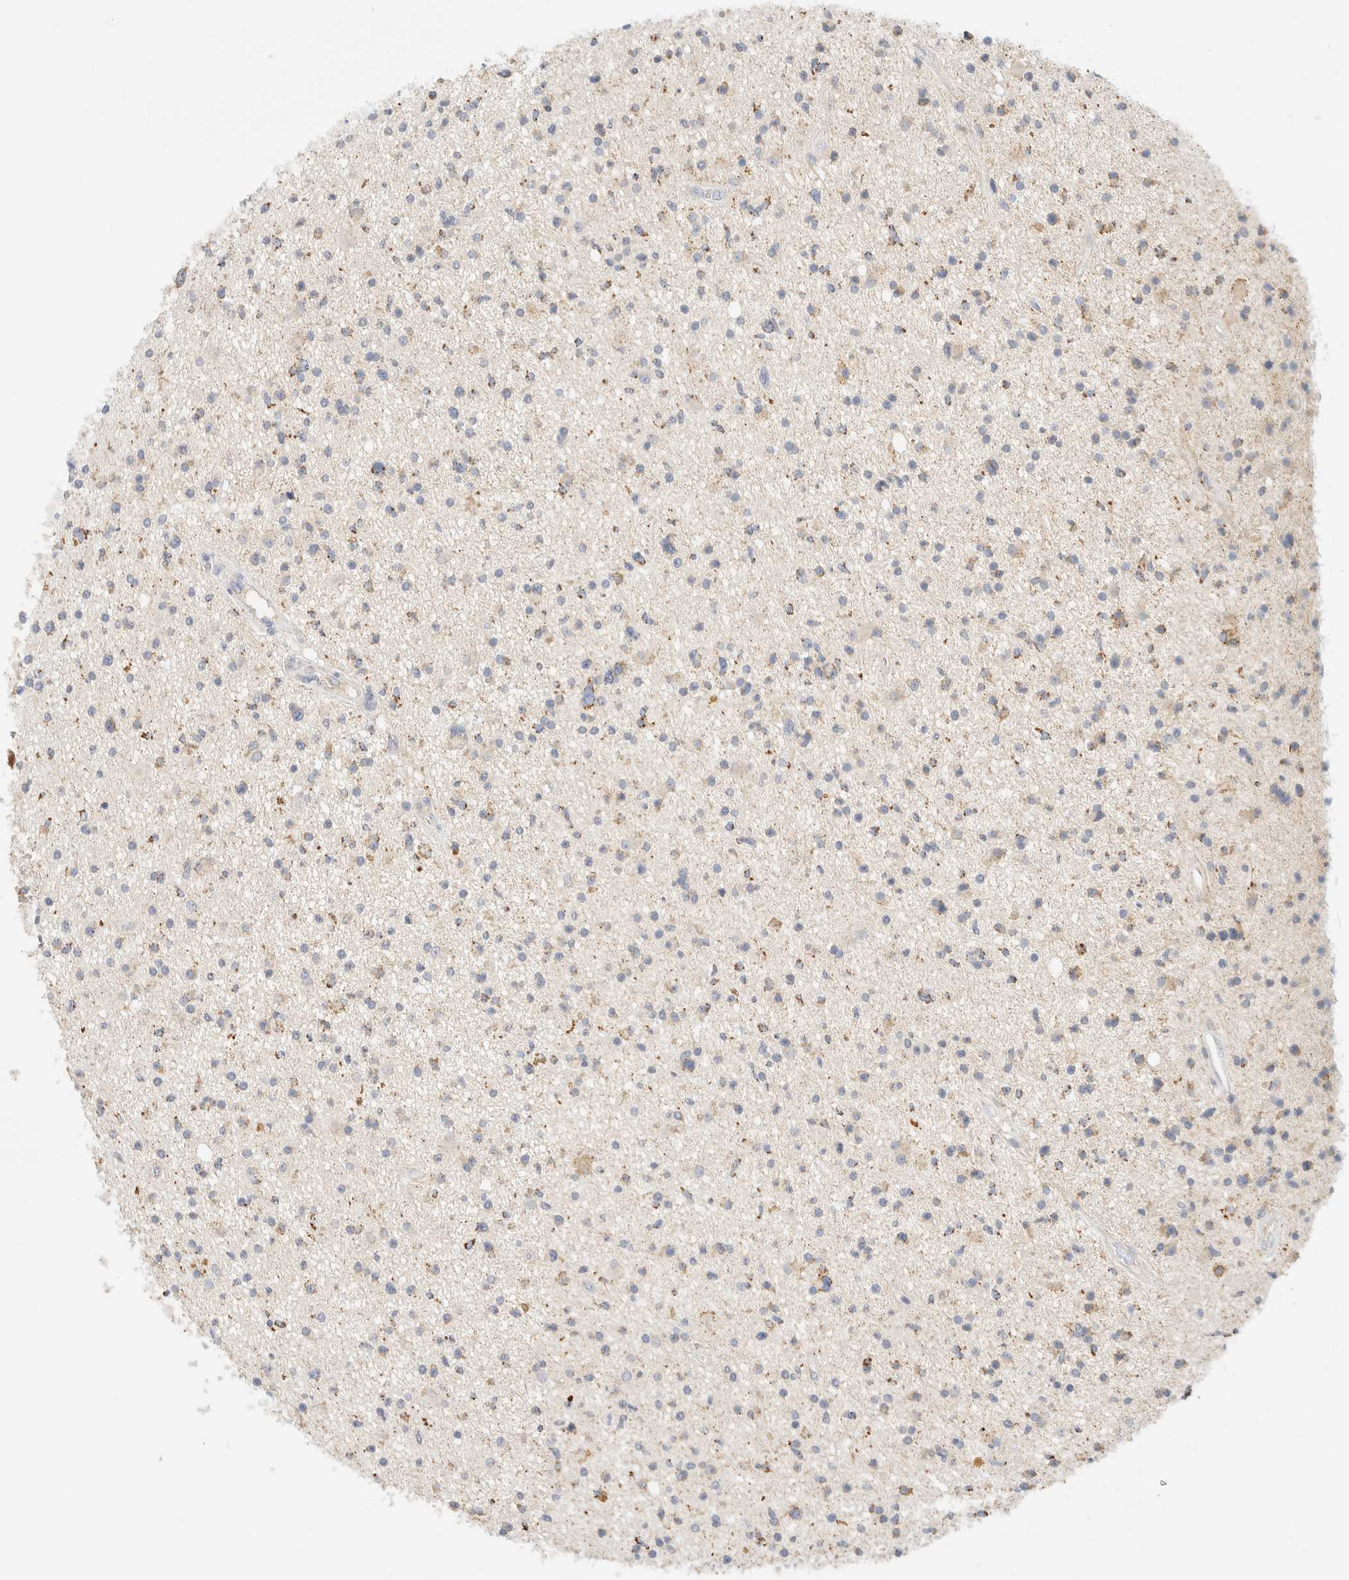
{"staining": {"intensity": "weak", "quantity": "25%-75%", "location": "cytoplasmic/membranous"}, "tissue": "glioma", "cell_type": "Tumor cells", "image_type": "cancer", "snomed": [{"axis": "morphology", "description": "Glioma, malignant, High grade"}, {"axis": "topography", "description": "Brain"}], "caption": "Human glioma stained with a brown dye reveals weak cytoplasmic/membranous positive expression in approximately 25%-75% of tumor cells.", "gene": "HDHD3", "patient": {"sex": "male", "age": 33}}